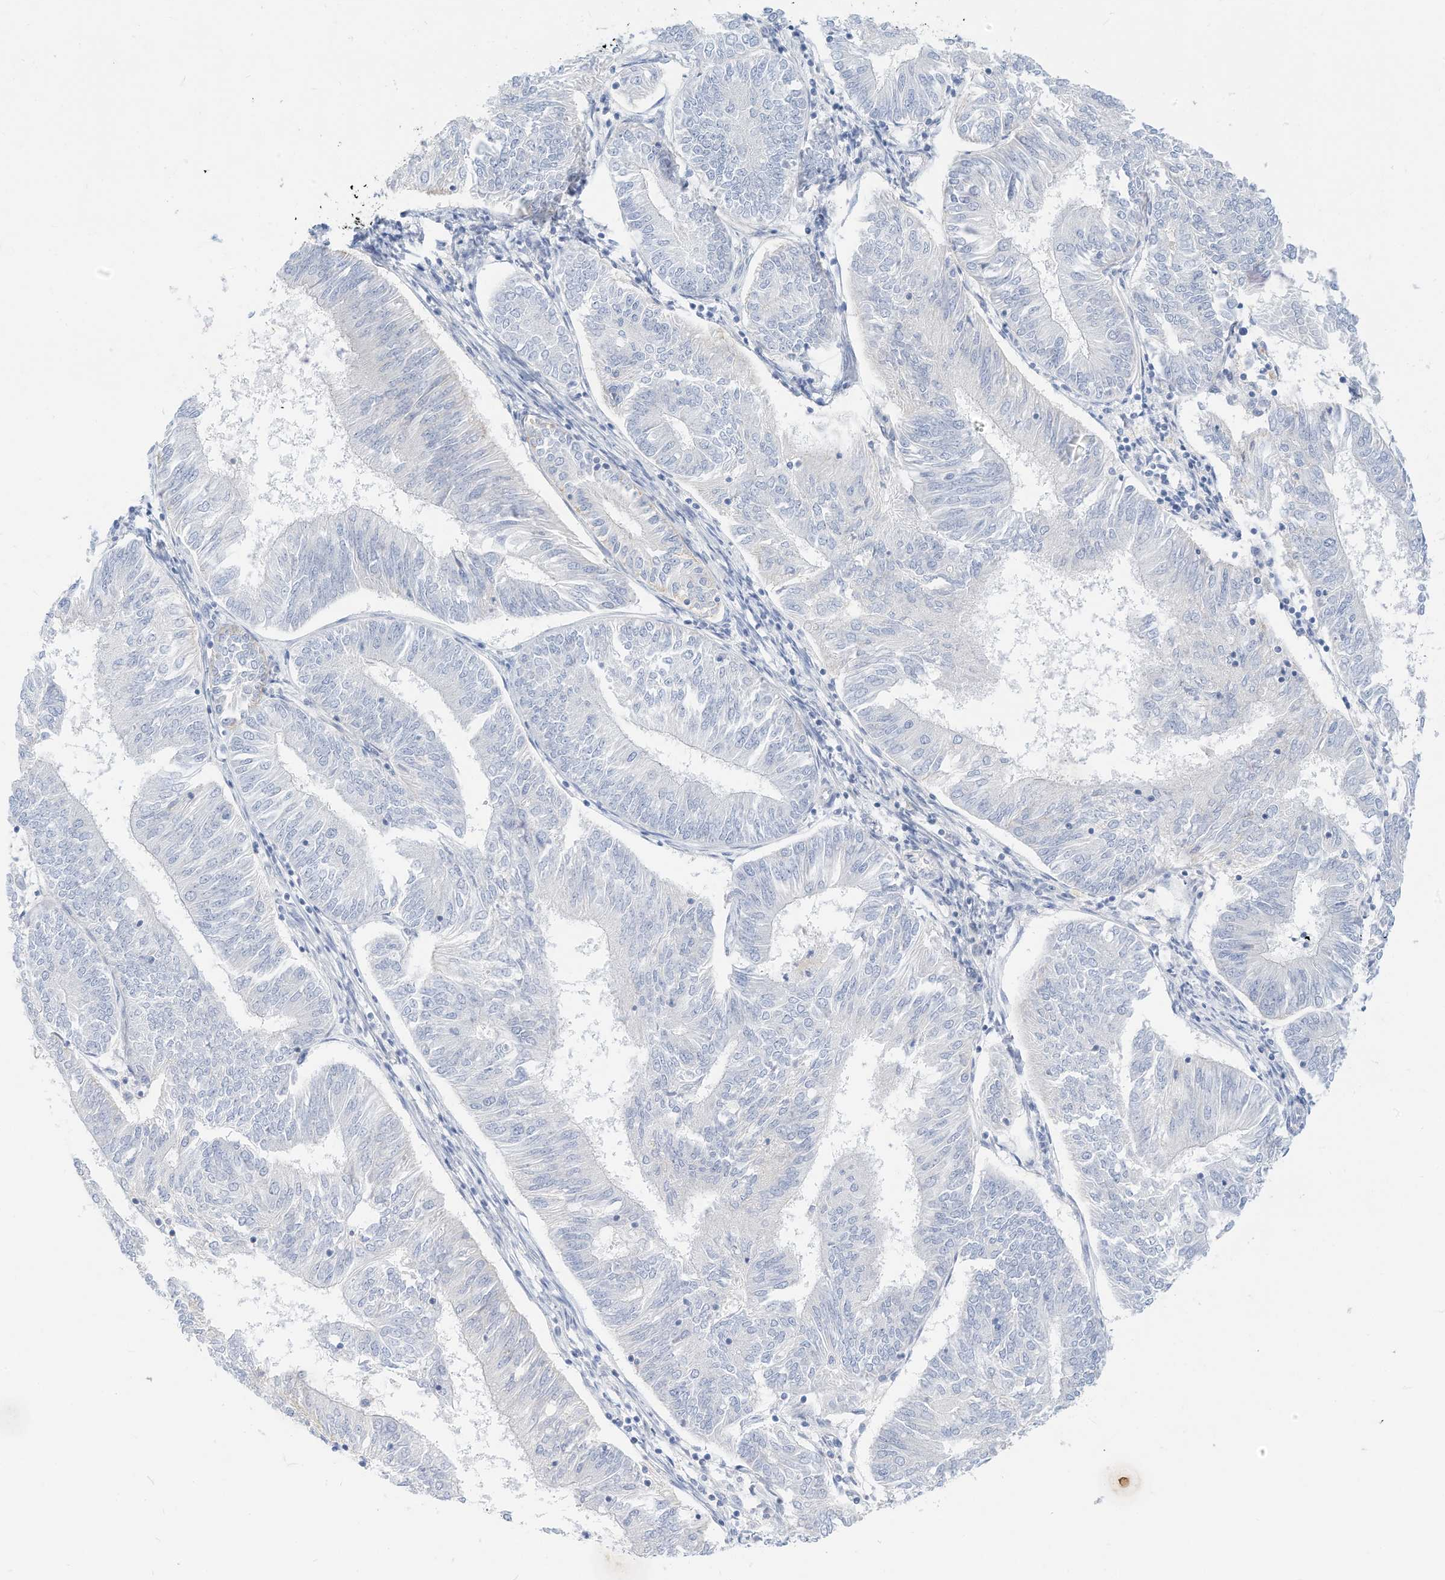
{"staining": {"intensity": "negative", "quantity": "none", "location": "none"}, "tissue": "endometrial cancer", "cell_type": "Tumor cells", "image_type": "cancer", "snomed": [{"axis": "morphology", "description": "Adenocarcinoma, NOS"}, {"axis": "topography", "description": "Endometrium"}], "caption": "This is a micrograph of immunohistochemistry staining of adenocarcinoma (endometrial), which shows no positivity in tumor cells.", "gene": "SPOCD1", "patient": {"sex": "female", "age": 58}}